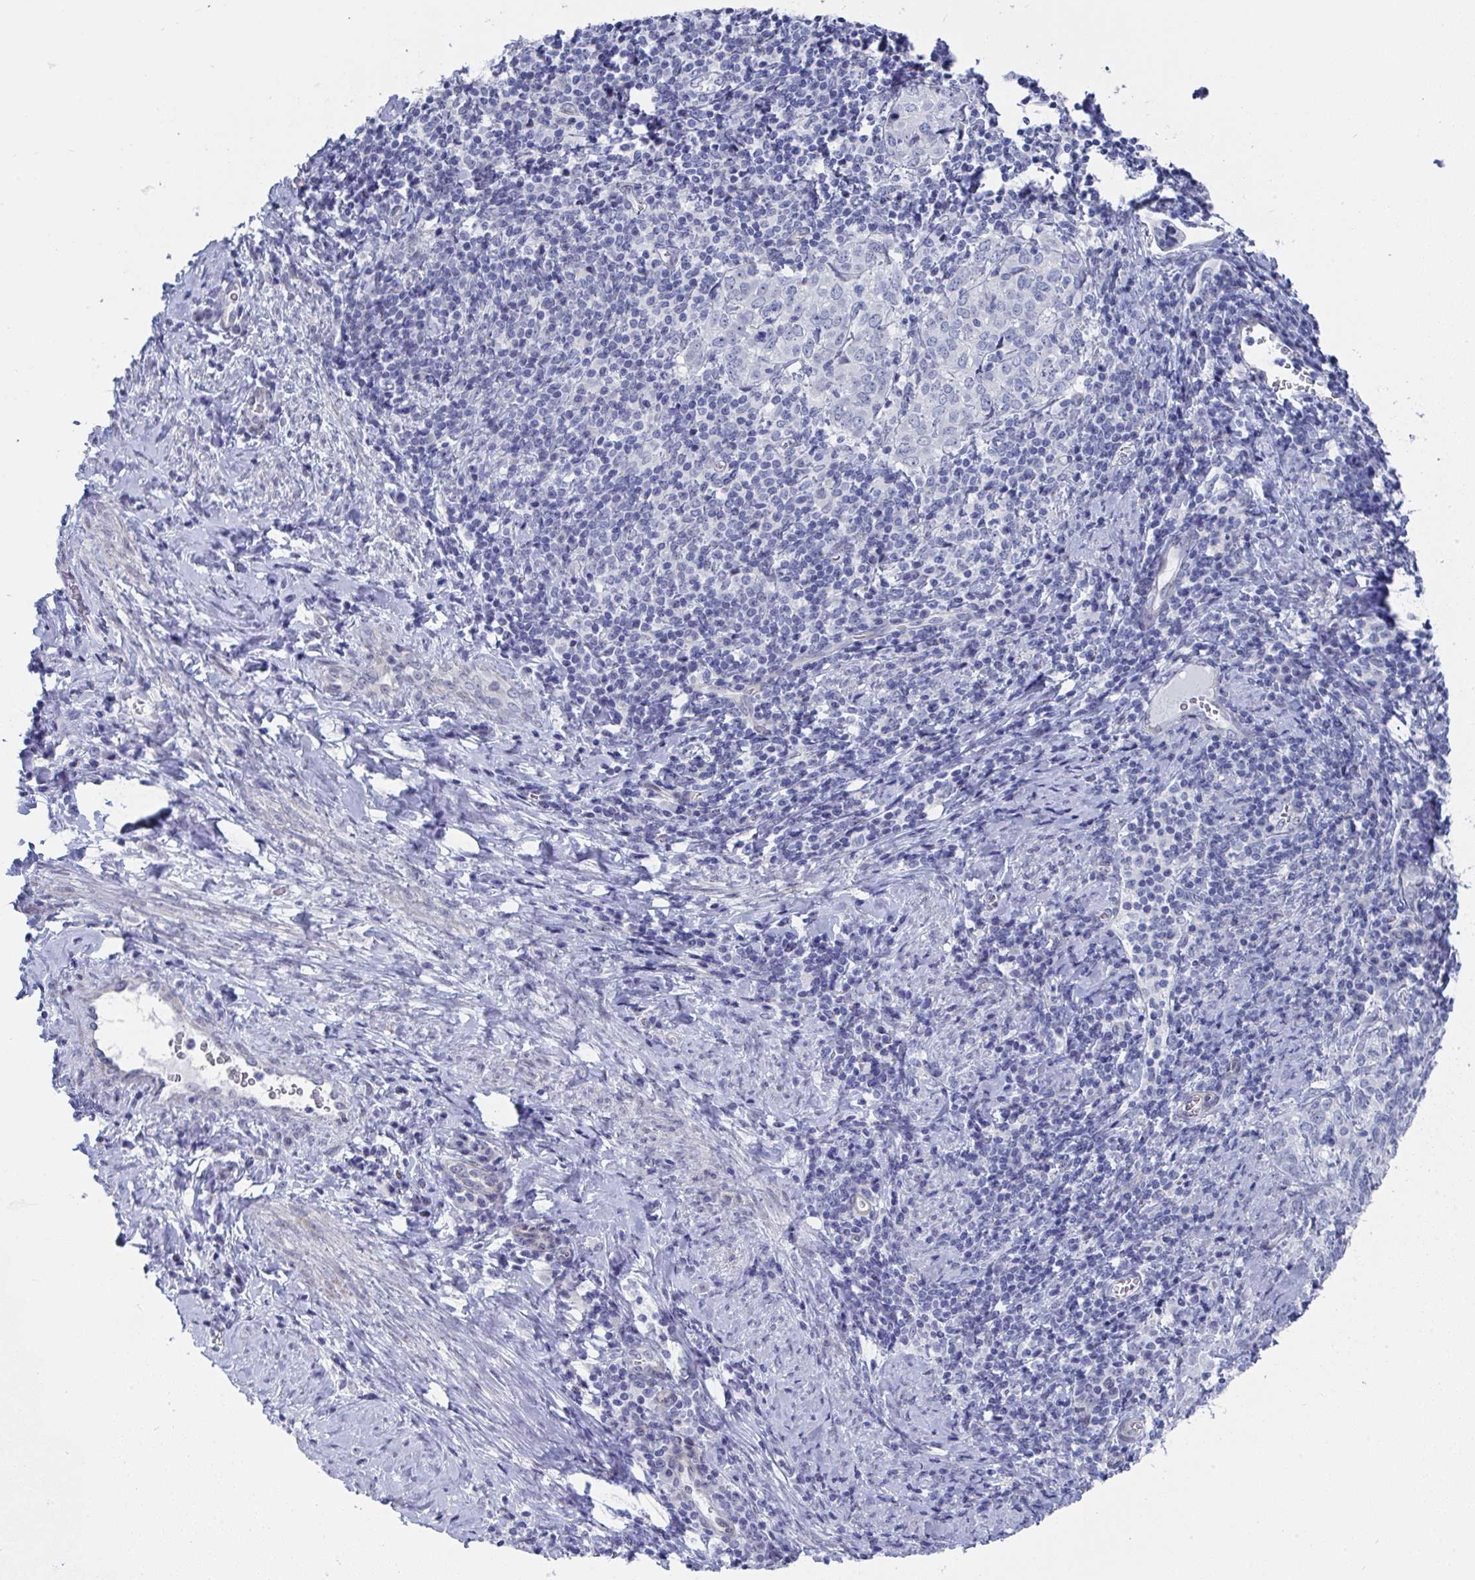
{"staining": {"intensity": "negative", "quantity": "none", "location": "none"}, "tissue": "cervical cancer", "cell_type": "Tumor cells", "image_type": "cancer", "snomed": [{"axis": "morphology", "description": "Normal tissue, NOS"}, {"axis": "morphology", "description": "Squamous cell carcinoma, NOS"}, {"axis": "topography", "description": "Vagina"}, {"axis": "topography", "description": "Cervix"}], "caption": "This micrograph is of cervical cancer stained with IHC to label a protein in brown with the nuclei are counter-stained blue. There is no staining in tumor cells.", "gene": "MFSD4A", "patient": {"sex": "female", "age": 45}}